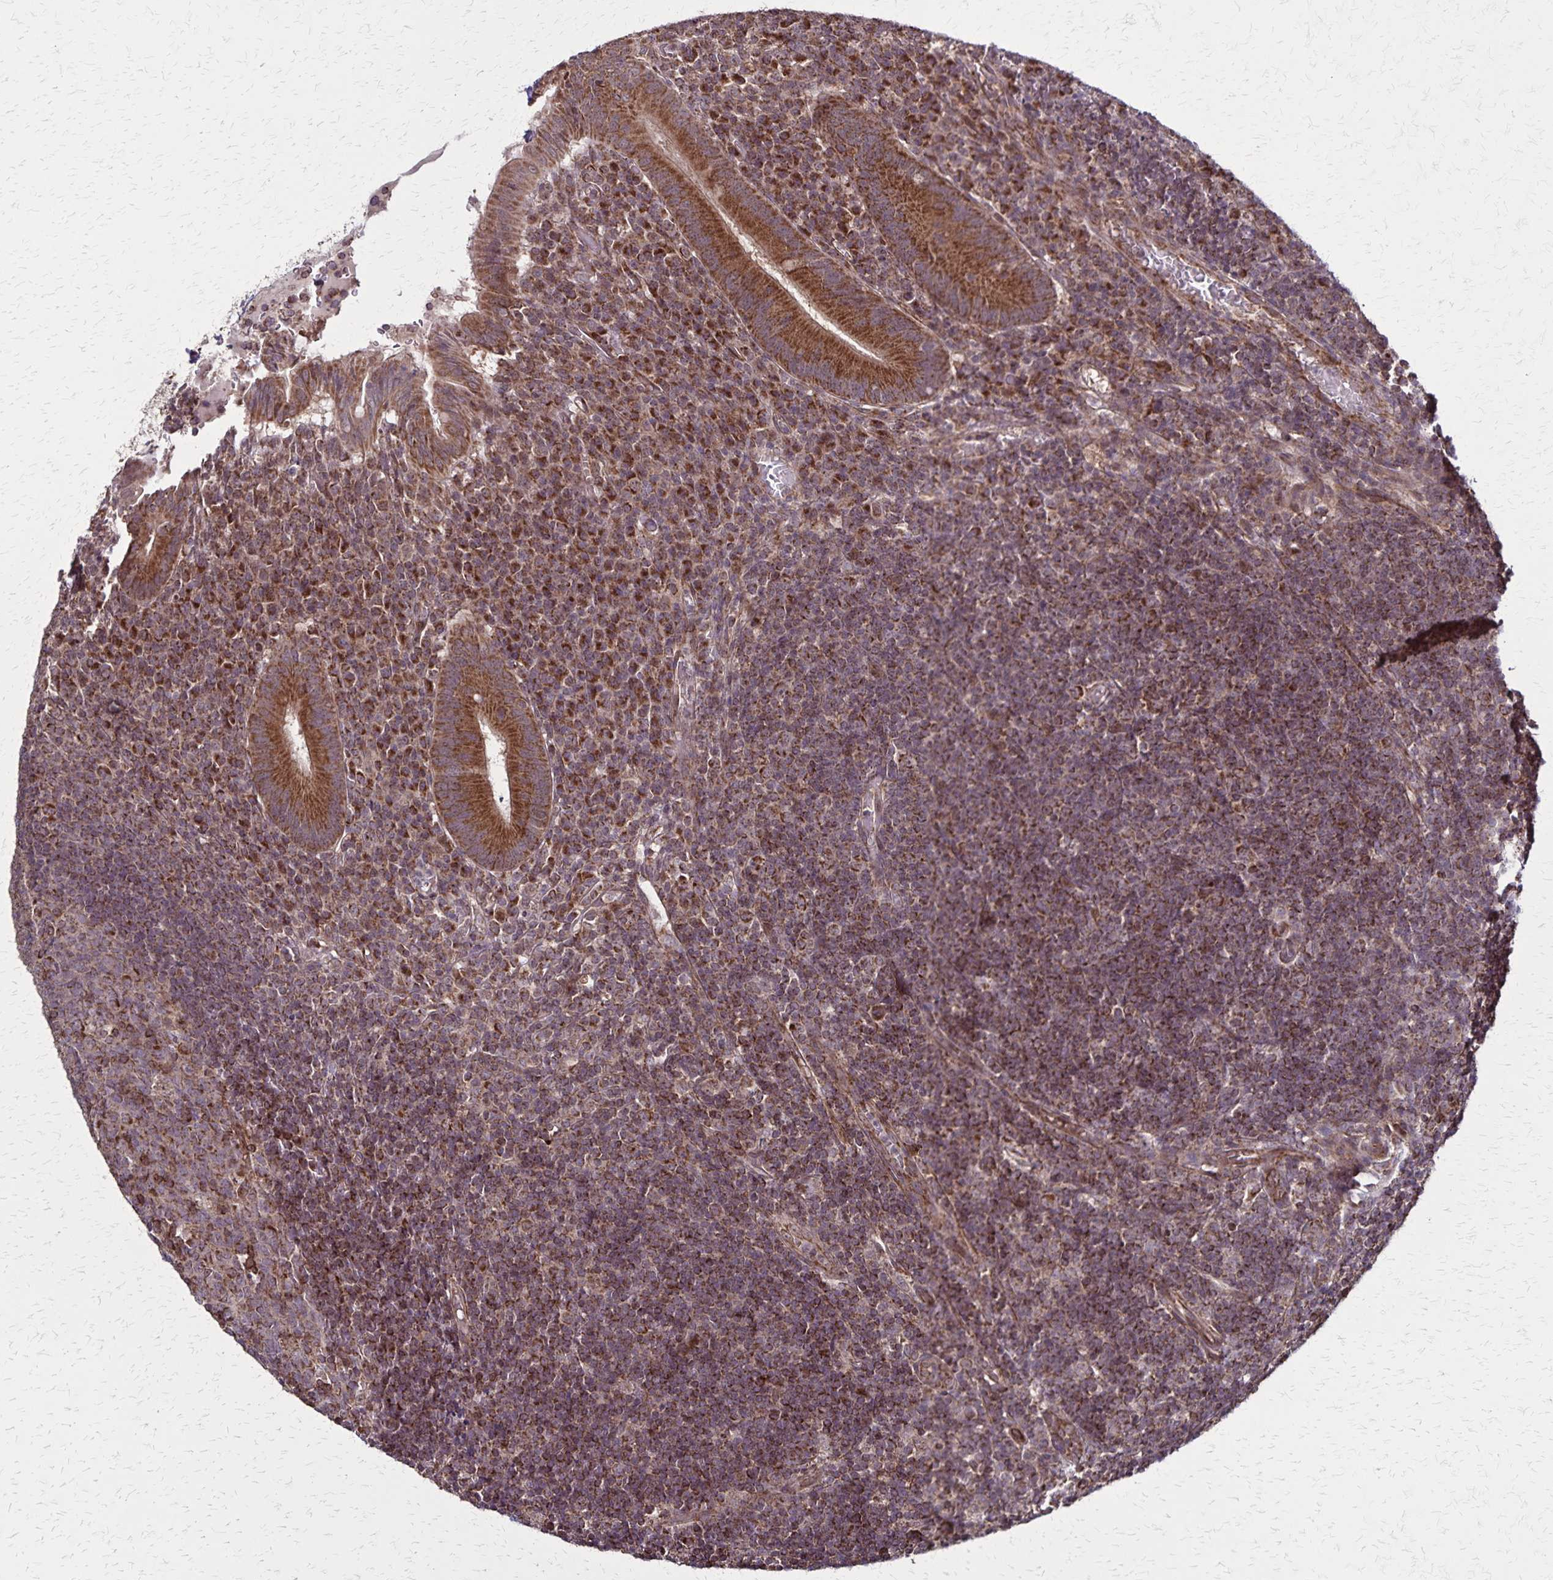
{"staining": {"intensity": "strong", "quantity": ">75%", "location": "cytoplasmic/membranous"}, "tissue": "appendix", "cell_type": "Glandular cells", "image_type": "normal", "snomed": [{"axis": "morphology", "description": "Normal tissue, NOS"}, {"axis": "topography", "description": "Appendix"}], "caption": "IHC photomicrograph of unremarkable appendix stained for a protein (brown), which demonstrates high levels of strong cytoplasmic/membranous staining in approximately >75% of glandular cells.", "gene": "NFS1", "patient": {"sex": "male", "age": 18}}